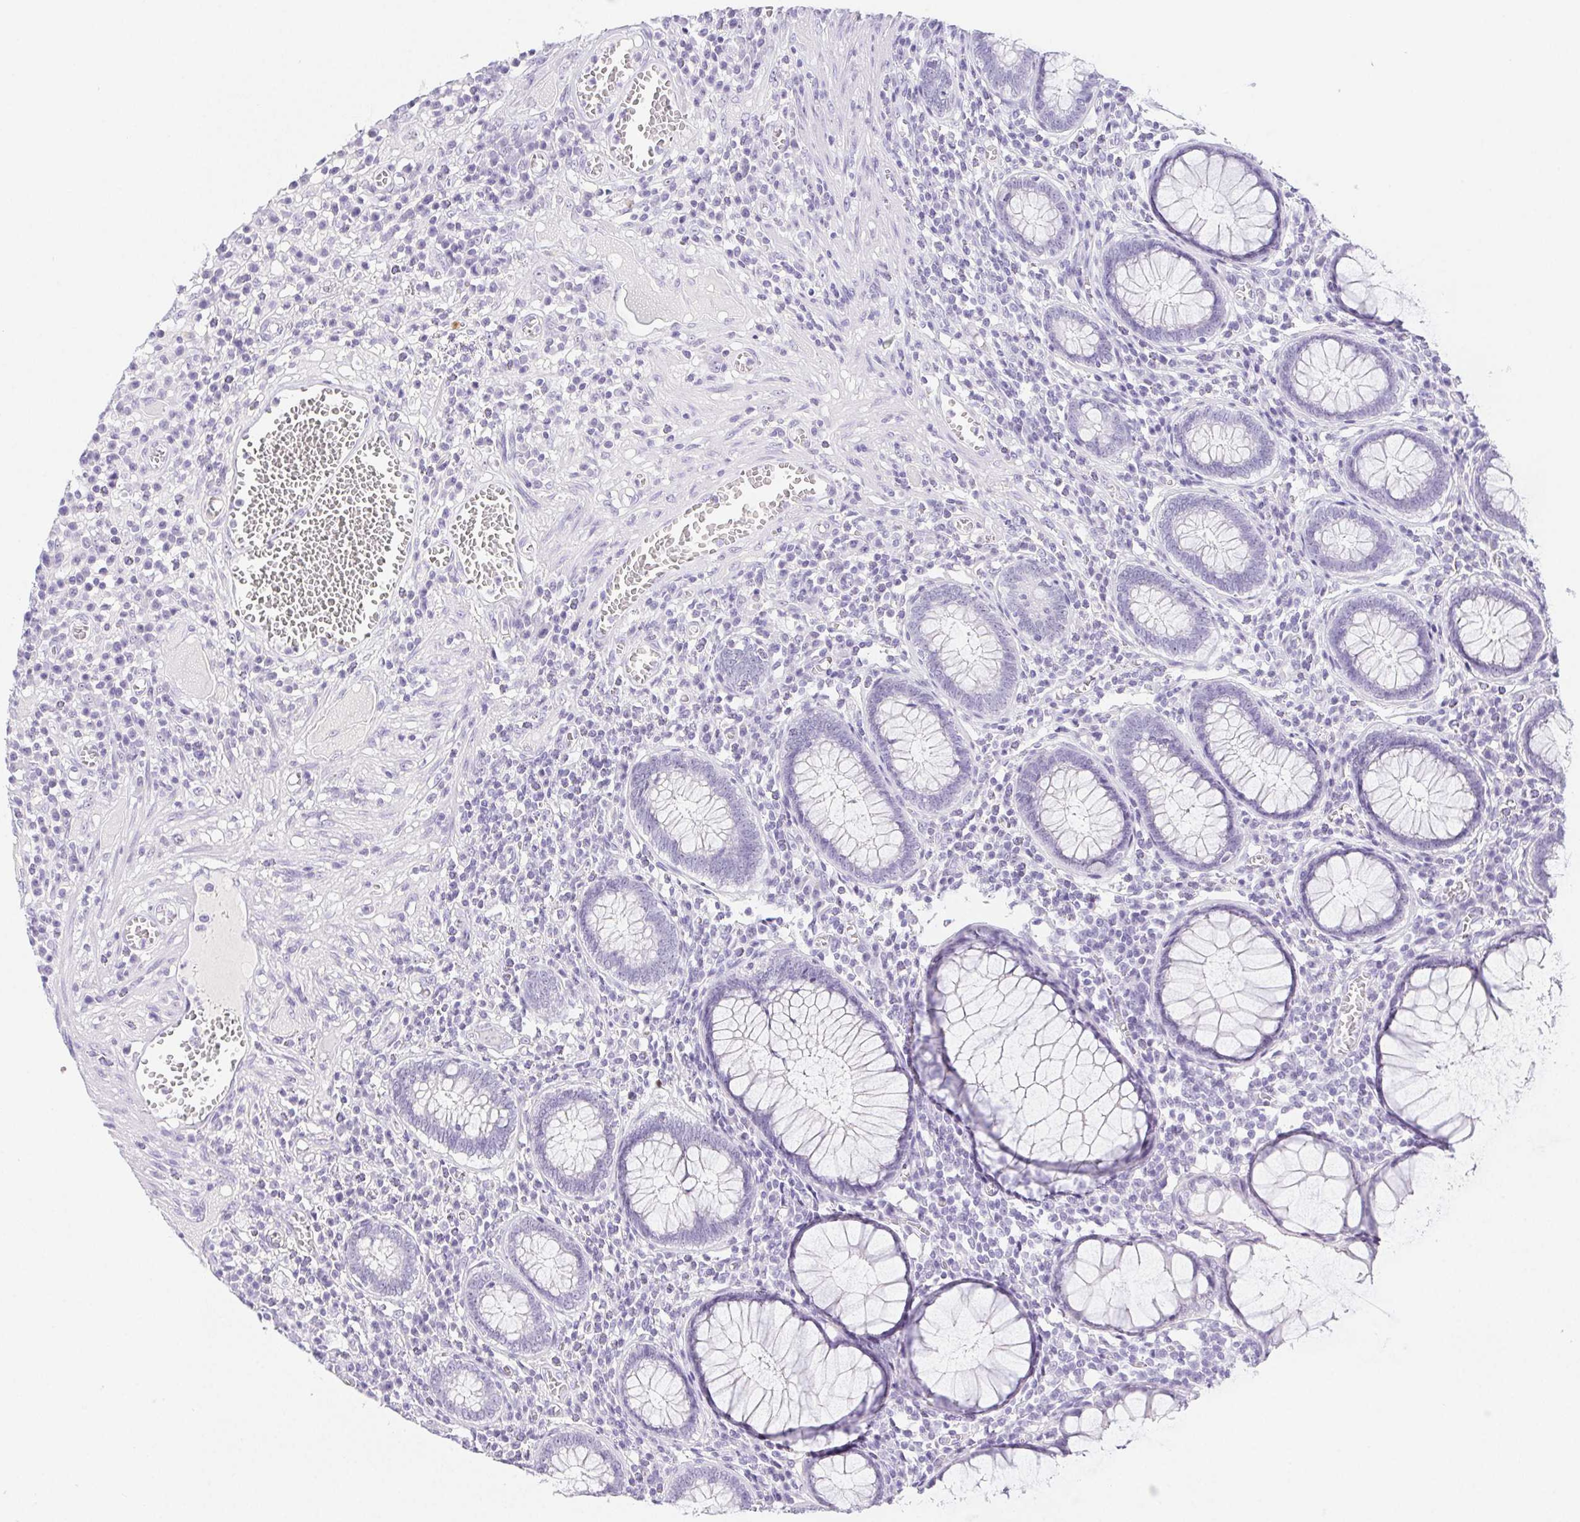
{"staining": {"intensity": "negative", "quantity": "none", "location": "none"}, "tissue": "colorectal cancer", "cell_type": "Tumor cells", "image_type": "cancer", "snomed": [{"axis": "morphology", "description": "Normal tissue, NOS"}, {"axis": "morphology", "description": "Adenocarcinoma, NOS"}, {"axis": "topography", "description": "Colon"}], "caption": "A histopathology image of colorectal cancer (adenocarcinoma) stained for a protein shows no brown staining in tumor cells. (Stains: DAB (3,3'-diaminobenzidine) IHC with hematoxylin counter stain, Microscopy: brightfield microscopy at high magnification).", "gene": "ST8SIA3", "patient": {"sex": "male", "age": 65}}